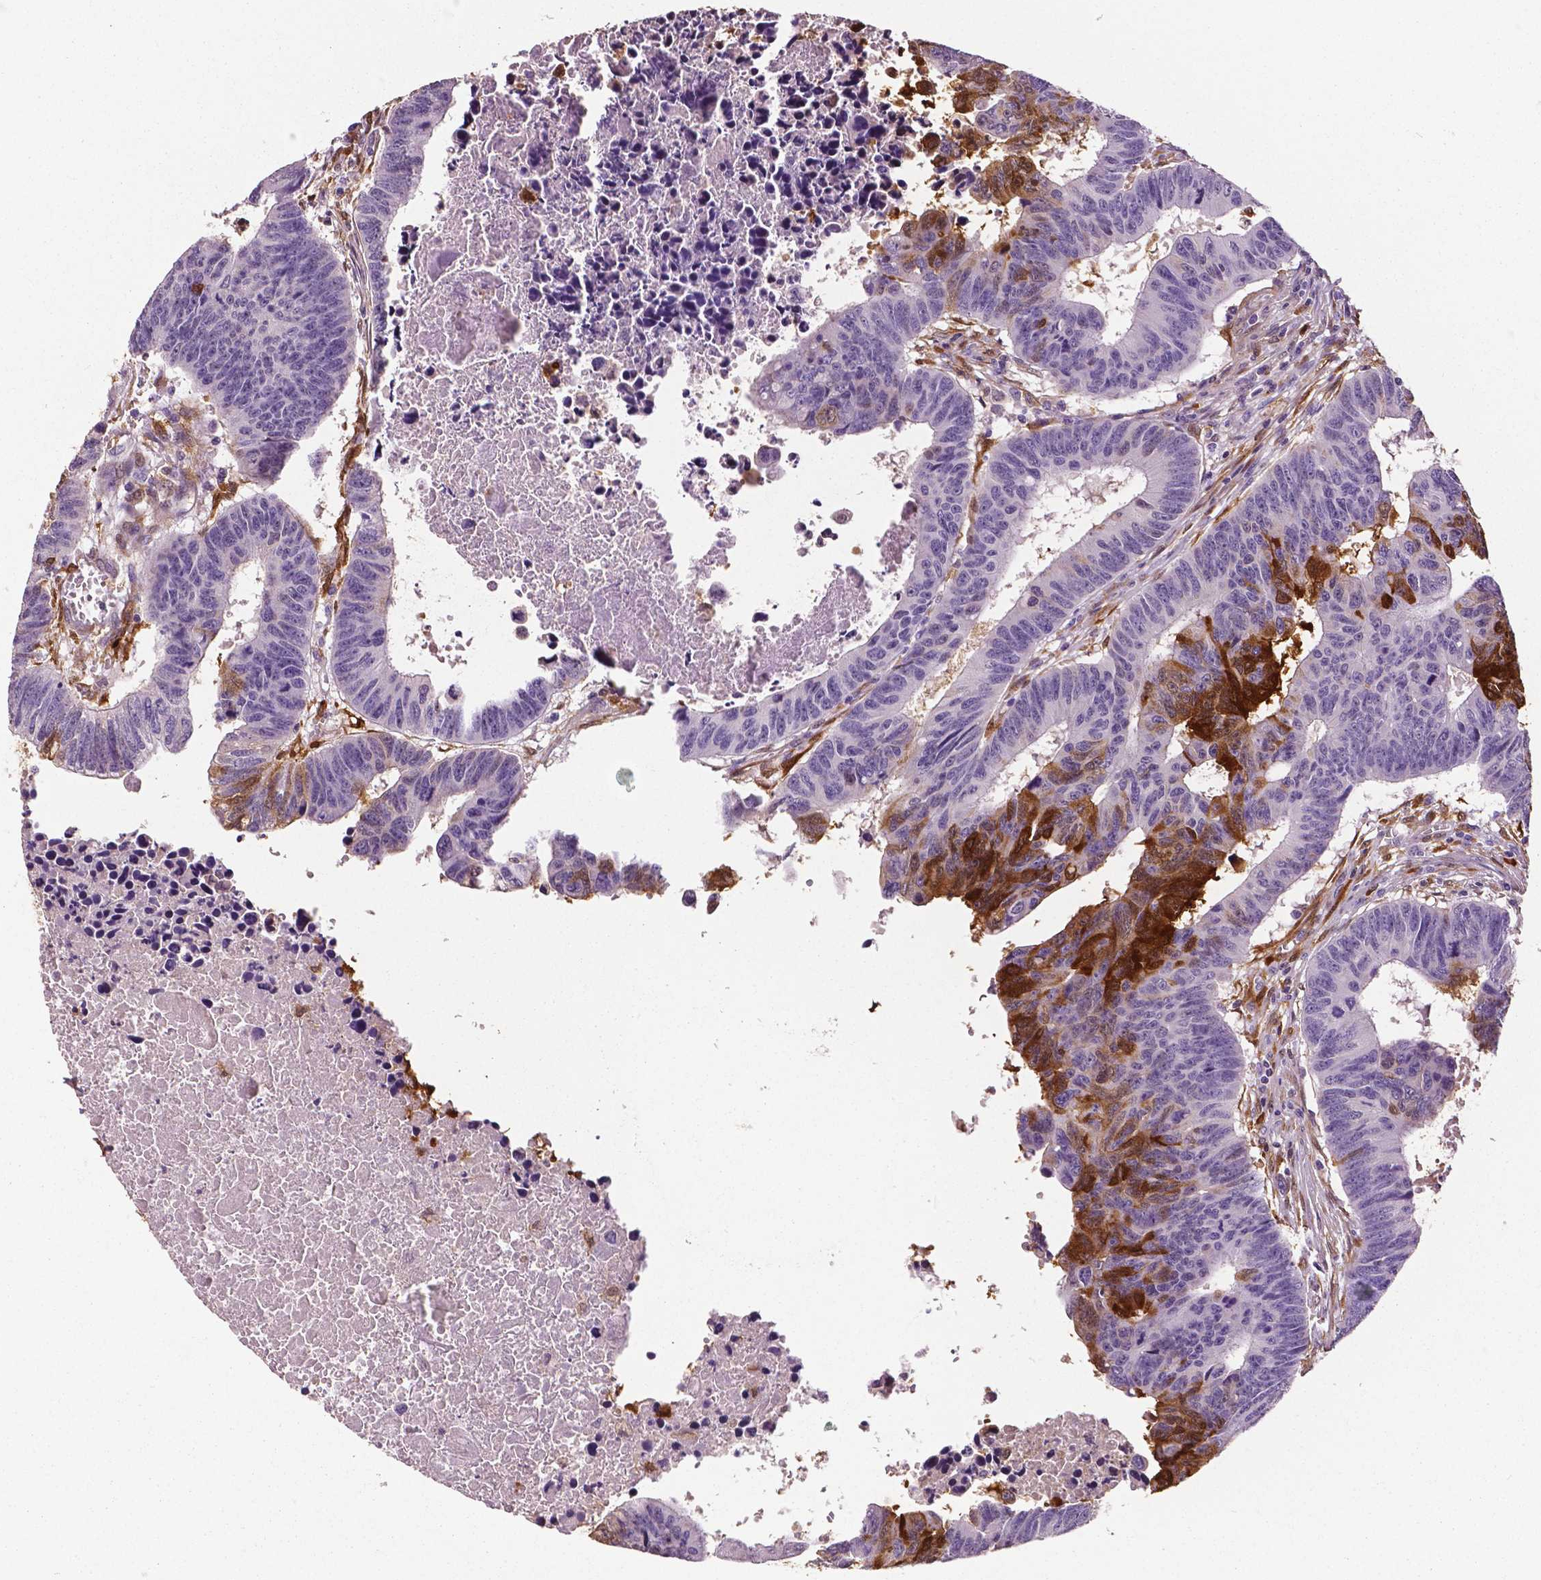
{"staining": {"intensity": "strong", "quantity": "25%-75%", "location": "cytoplasmic/membranous"}, "tissue": "colorectal cancer", "cell_type": "Tumor cells", "image_type": "cancer", "snomed": [{"axis": "morphology", "description": "Adenocarcinoma, NOS"}, {"axis": "topography", "description": "Rectum"}], "caption": "About 25%-75% of tumor cells in colorectal cancer (adenocarcinoma) reveal strong cytoplasmic/membranous protein staining as visualized by brown immunohistochemical staining.", "gene": "PHGDH", "patient": {"sex": "female", "age": 85}}